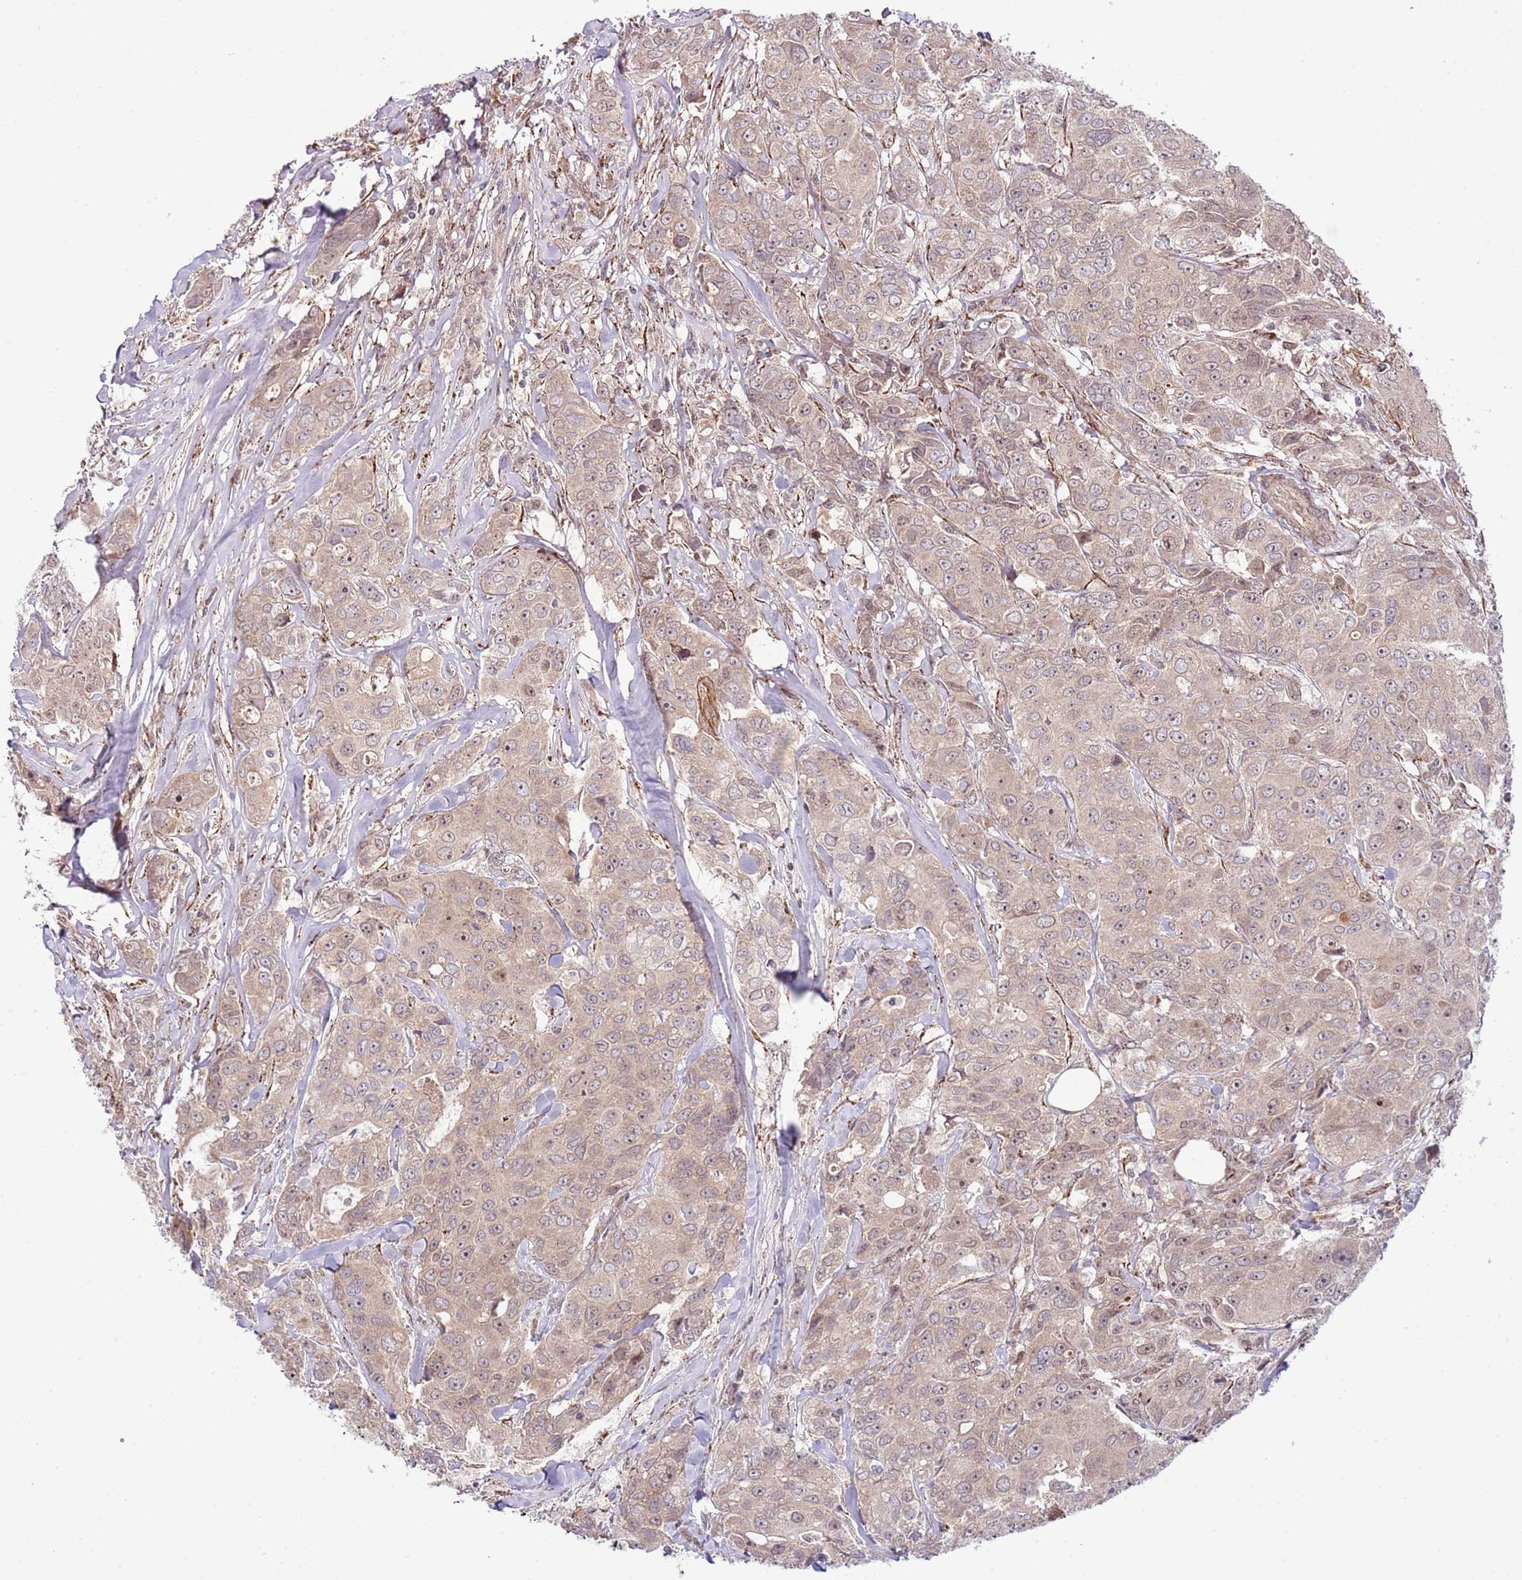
{"staining": {"intensity": "weak", "quantity": "25%-75%", "location": "cytoplasmic/membranous,nuclear"}, "tissue": "breast cancer", "cell_type": "Tumor cells", "image_type": "cancer", "snomed": [{"axis": "morphology", "description": "Duct carcinoma"}, {"axis": "topography", "description": "Breast"}], "caption": "This is an image of immunohistochemistry (IHC) staining of intraductal carcinoma (breast), which shows weak expression in the cytoplasmic/membranous and nuclear of tumor cells.", "gene": "CHD1", "patient": {"sex": "female", "age": 43}}